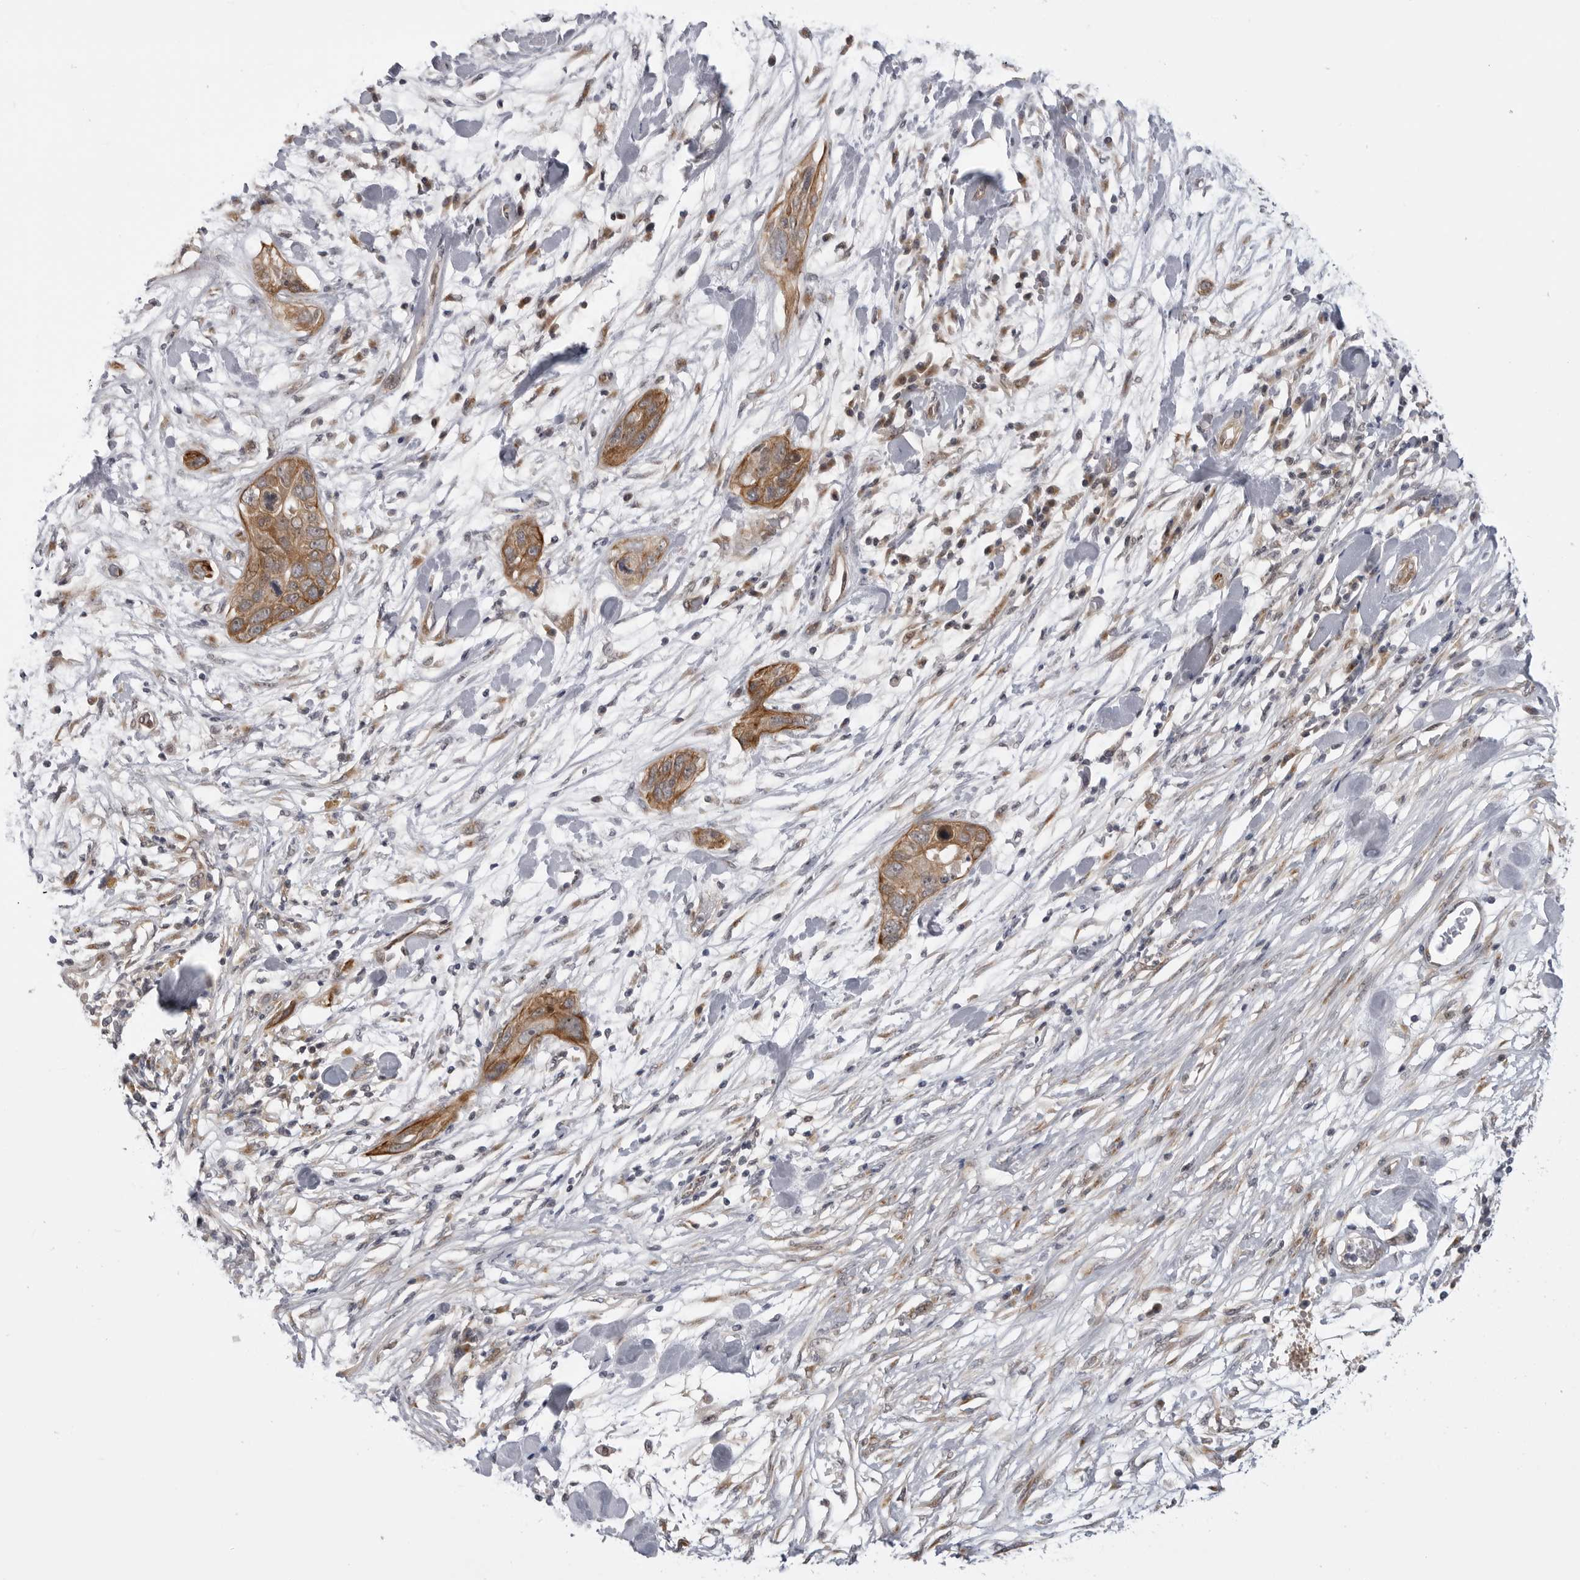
{"staining": {"intensity": "moderate", "quantity": ">75%", "location": "cytoplasmic/membranous"}, "tissue": "pancreatic cancer", "cell_type": "Tumor cells", "image_type": "cancer", "snomed": [{"axis": "morphology", "description": "Adenocarcinoma, NOS"}, {"axis": "topography", "description": "Pancreas"}], "caption": "Adenocarcinoma (pancreatic) stained for a protein (brown) displays moderate cytoplasmic/membranous positive positivity in about >75% of tumor cells.", "gene": "LRRC45", "patient": {"sex": "female", "age": 60}}